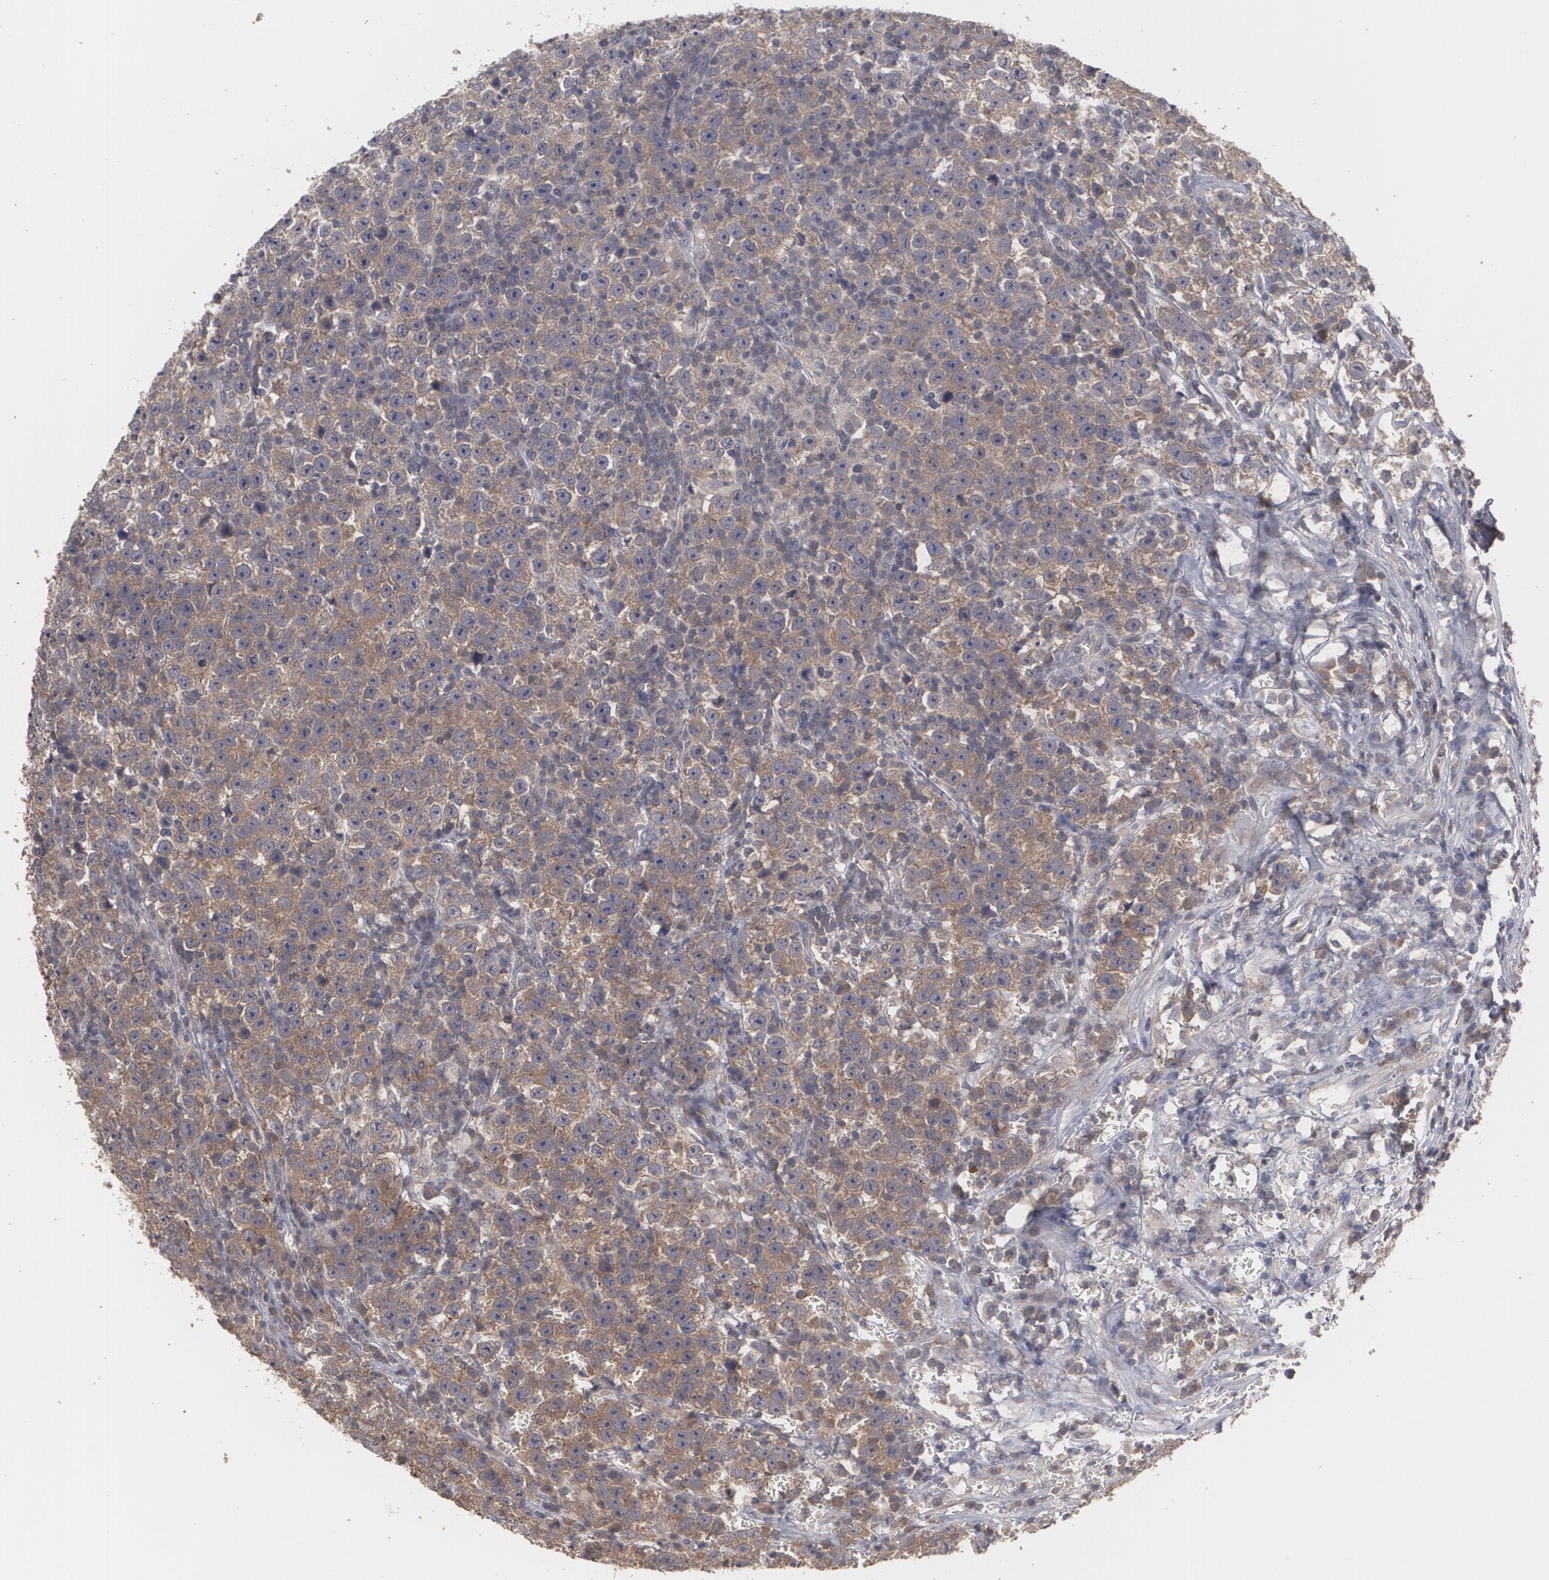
{"staining": {"intensity": "moderate", "quantity": ">75%", "location": "cytoplasmic/membranous"}, "tissue": "testis cancer", "cell_type": "Tumor cells", "image_type": "cancer", "snomed": [{"axis": "morphology", "description": "Seminoma, NOS"}, {"axis": "topography", "description": "Testis"}], "caption": "The immunohistochemical stain labels moderate cytoplasmic/membranous staining in tumor cells of testis seminoma tissue. Using DAB (3,3'-diaminobenzidine) (brown) and hematoxylin (blue) stains, captured at high magnification using brightfield microscopy.", "gene": "ARF6", "patient": {"sex": "male", "age": 43}}